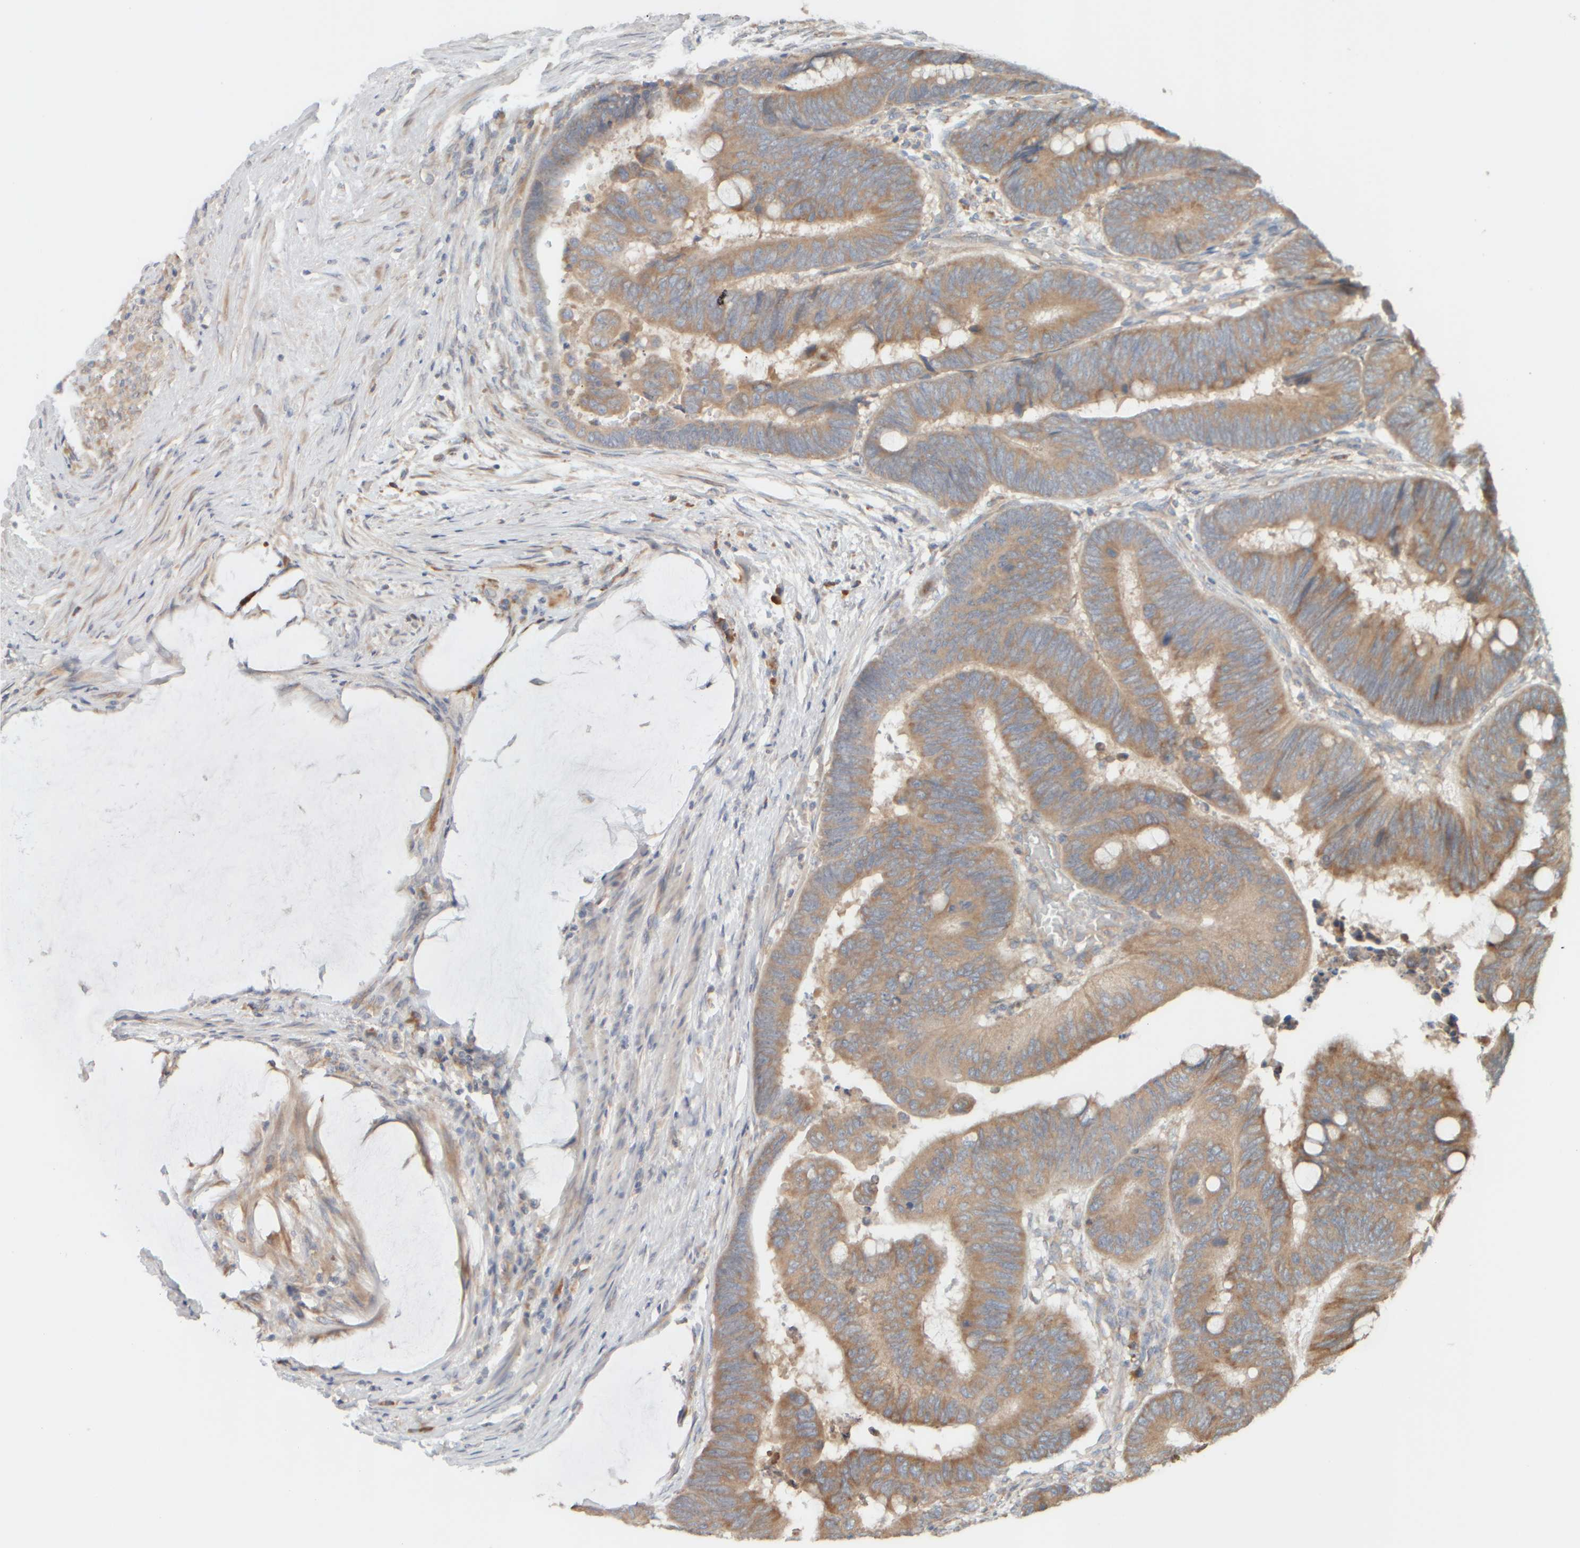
{"staining": {"intensity": "moderate", "quantity": ">75%", "location": "cytoplasmic/membranous"}, "tissue": "colorectal cancer", "cell_type": "Tumor cells", "image_type": "cancer", "snomed": [{"axis": "morphology", "description": "Normal tissue, NOS"}, {"axis": "morphology", "description": "Adenocarcinoma, NOS"}, {"axis": "topography", "description": "Rectum"}], "caption": "Immunohistochemical staining of human adenocarcinoma (colorectal) reveals moderate cytoplasmic/membranous protein expression in approximately >75% of tumor cells. The staining is performed using DAB brown chromogen to label protein expression. The nuclei are counter-stained blue using hematoxylin.", "gene": "EIF2B3", "patient": {"sex": "male", "age": 92}}